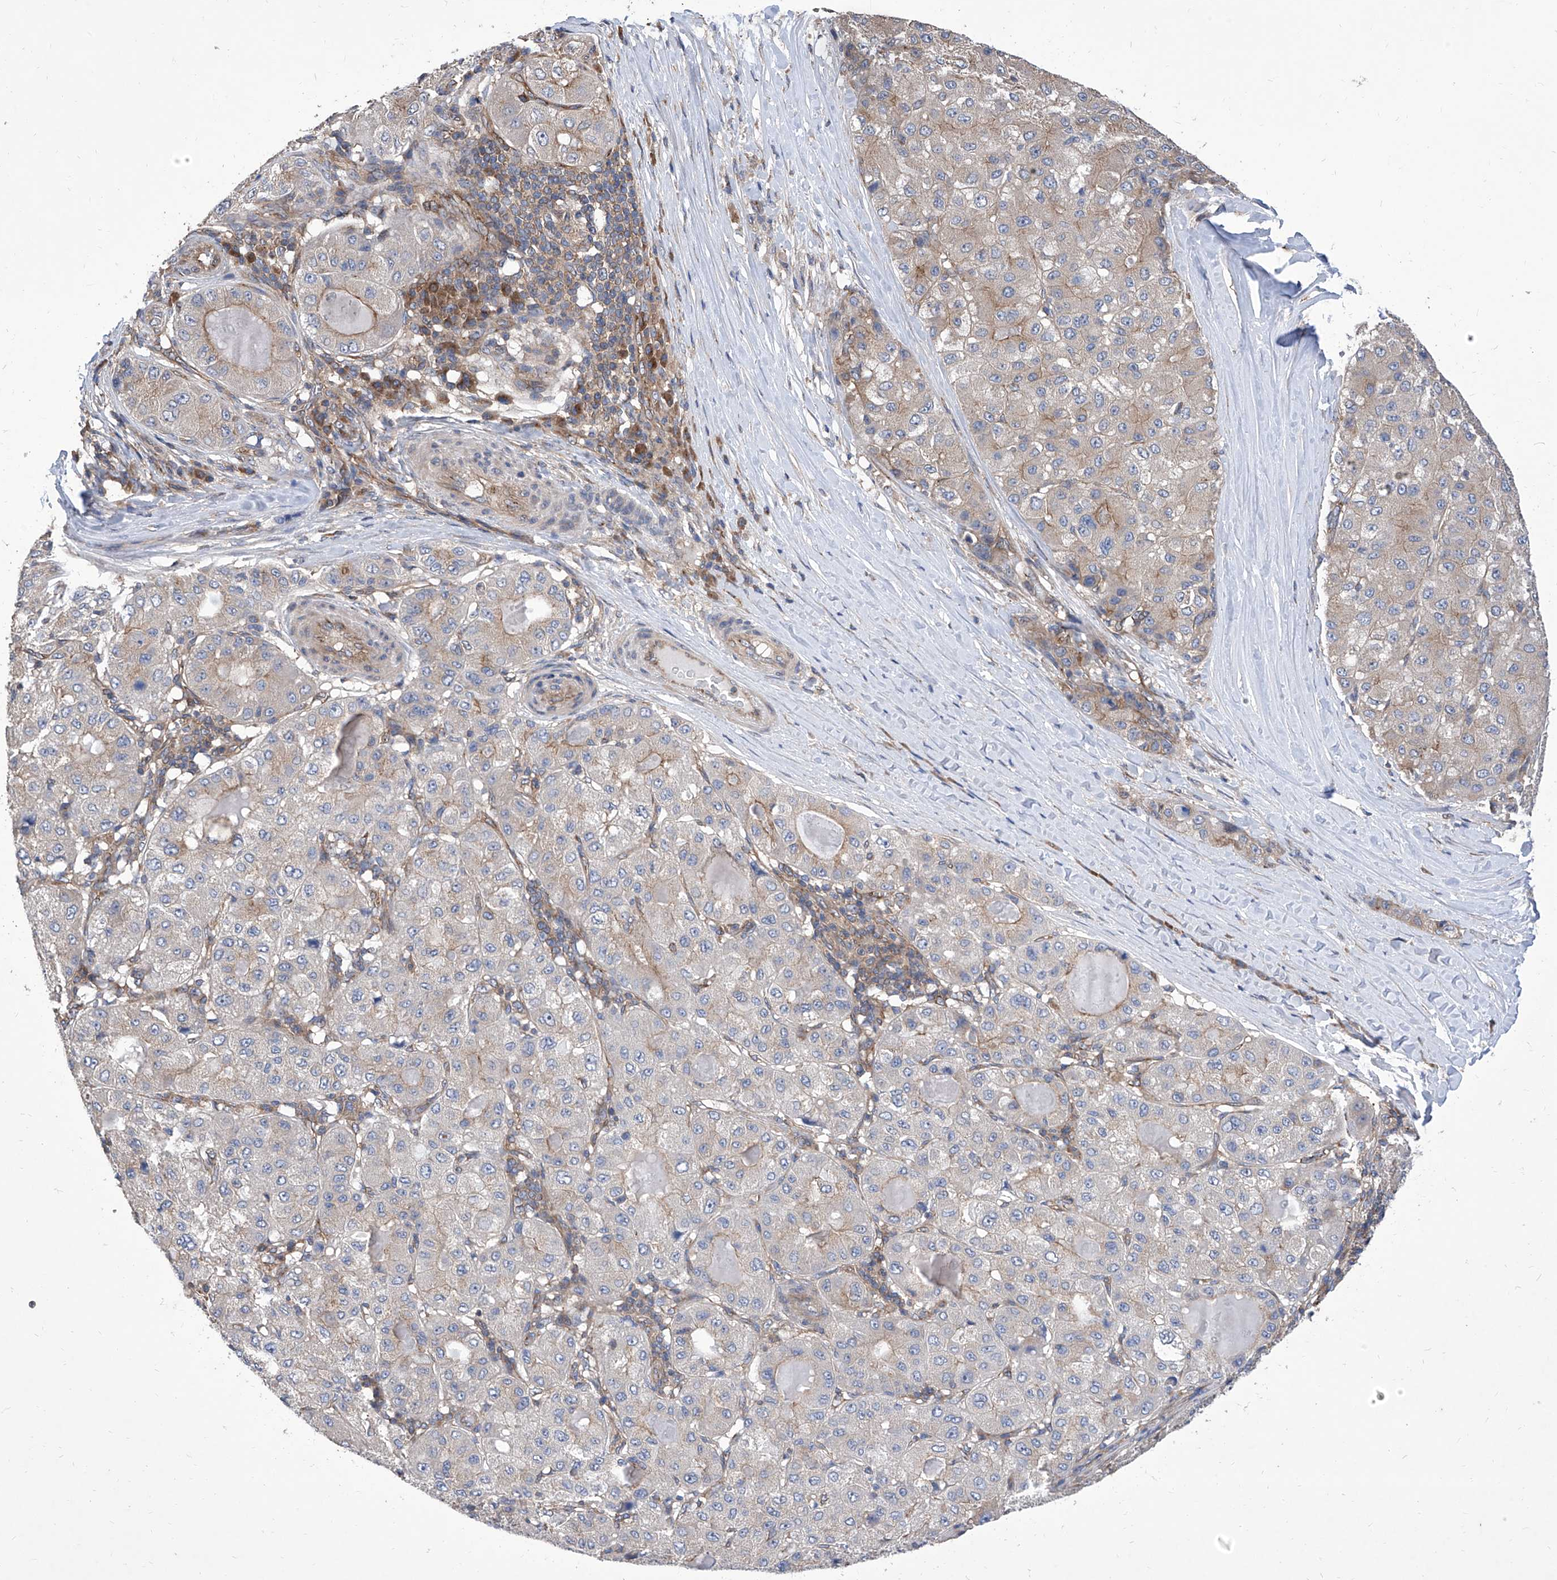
{"staining": {"intensity": "weak", "quantity": "<25%", "location": "cytoplasmic/membranous"}, "tissue": "liver cancer", "cell_type": "Tumor cells", "image_type": "cancer", "snomed": [{"axis": "morphology", "description": "Carcinoma, Hepatocellular, NOS"}, {"axis": "topography", "description": "Liver"}], "caption": "Hepatocellular carcinoma (liver) stained for a protein using immunohistochemistry (IHC) displays no expression tumor cells.", "gene": "TJAP1", "patient": {"sex": "male", "age": 80}}